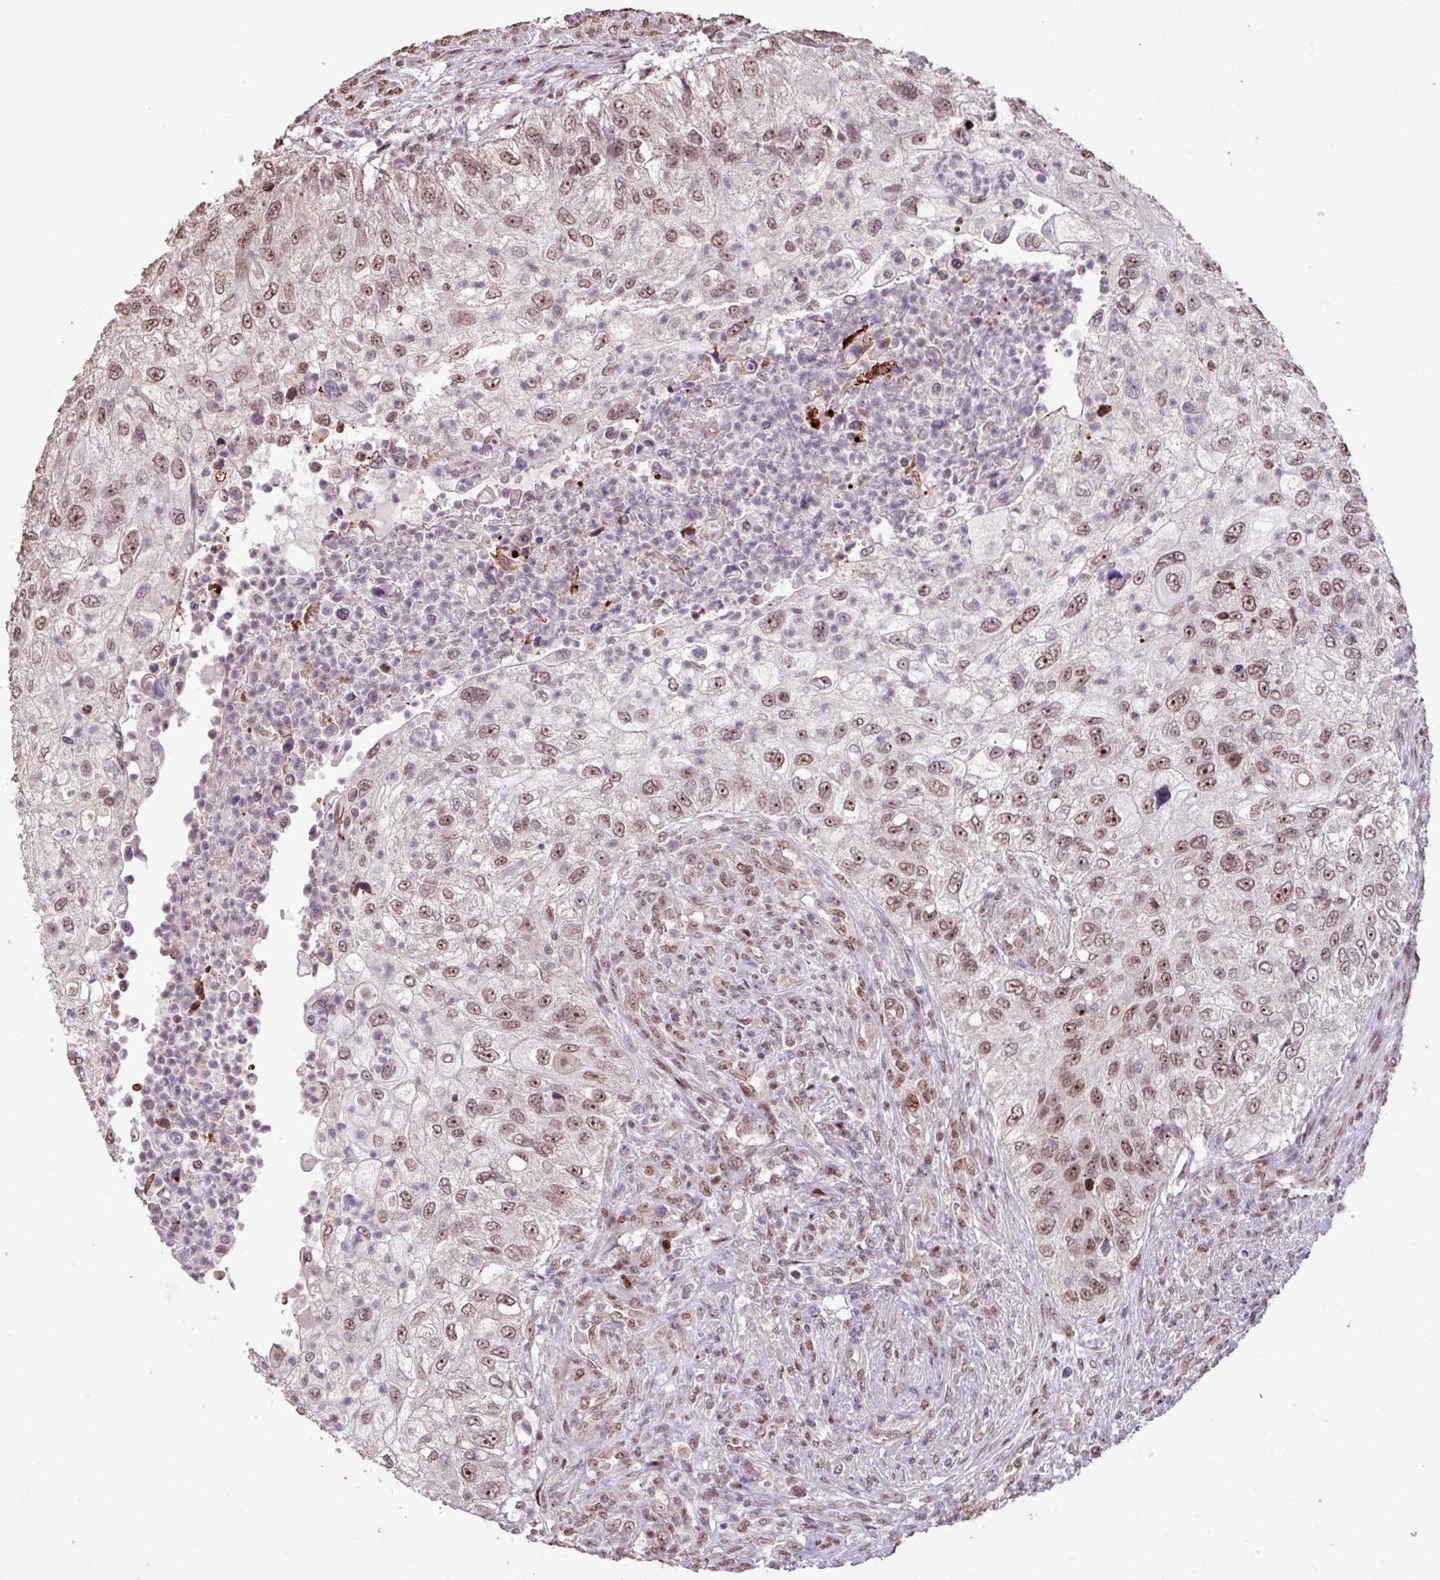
{"staining": {"intensity": "weak", "quantity": ">75%", "location": "nuclear"}, "tissue": "urothelial cancer", "cell_type": "Tumor cells", "image_type": "cancer", "snomed": [{"axis": "morphology", "description": "Urothelial carcinoma, High grade"}, {"axis": "topography", "description": "Urinary bladder"}], "caption": "Approximately >75% of tumor cells in urothelial carcinoma (high-grade) display weak nuclear protein expression as visualized by brown immunohistochemical staining.", "gene": "ZNF709", "patient": {"sex": "female", "age": 60}}